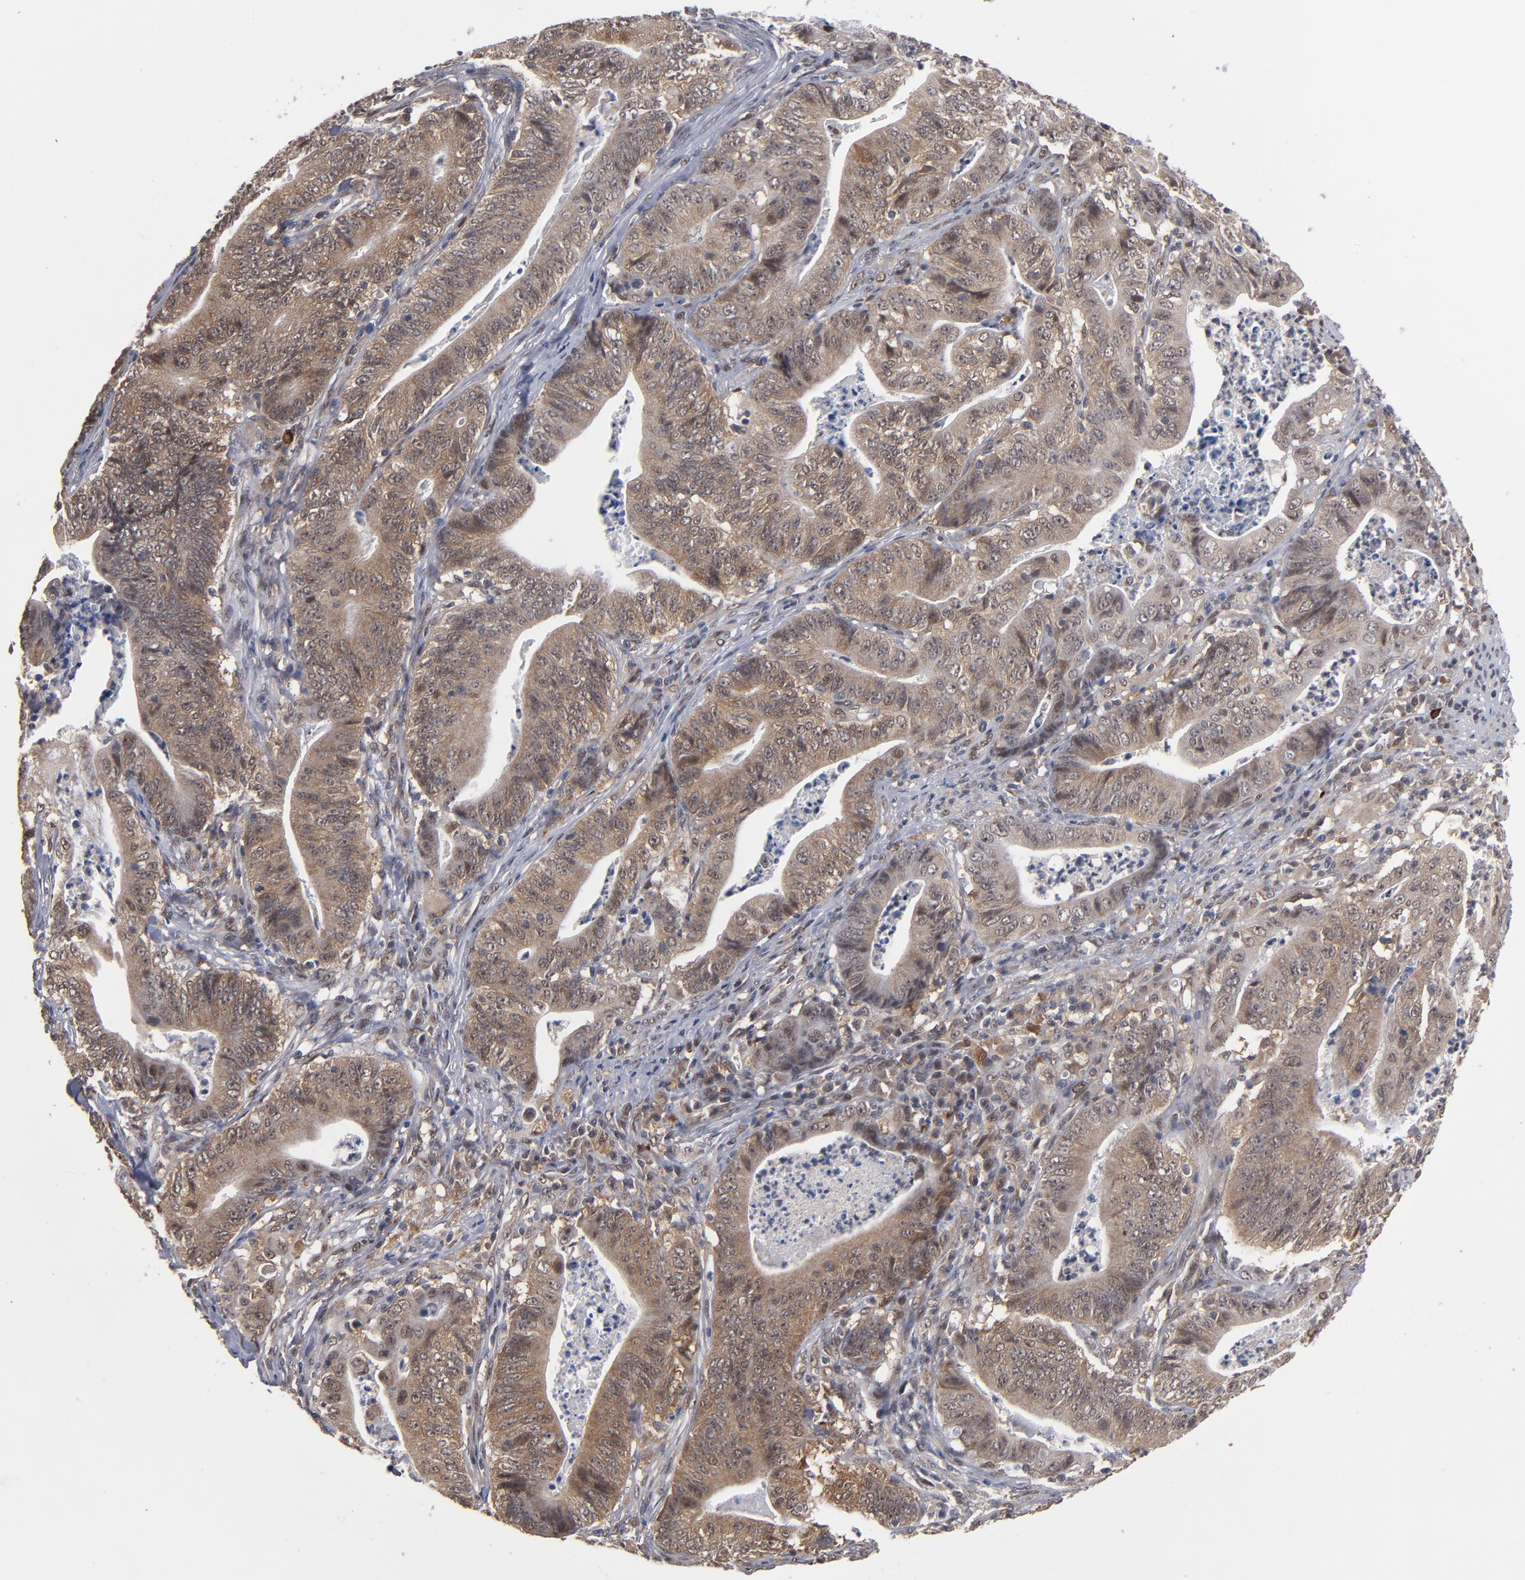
{"staining": {"intensity": "moderate", "quantity": ">75%", "location": "cytoplasmic/membranous,nuclear"}, "tissue": "stomach cancer", "cell_type": "Tumor cells", "image_type": "cancer", "snomed": [{"axis": "morphology", "description": "Adenocarcinoma, NOS"}, {"axis": "topography", "description": "Stomach, lower"}], "caption": "DAB immunohistochemical staining of stomach cancer exhibits moderate cytoplasmic/membranous and nuclear protein staining in about >75% of tumor cells.", "gene": "HUWE1", "patient": {"sex": "female", "age": 86}}